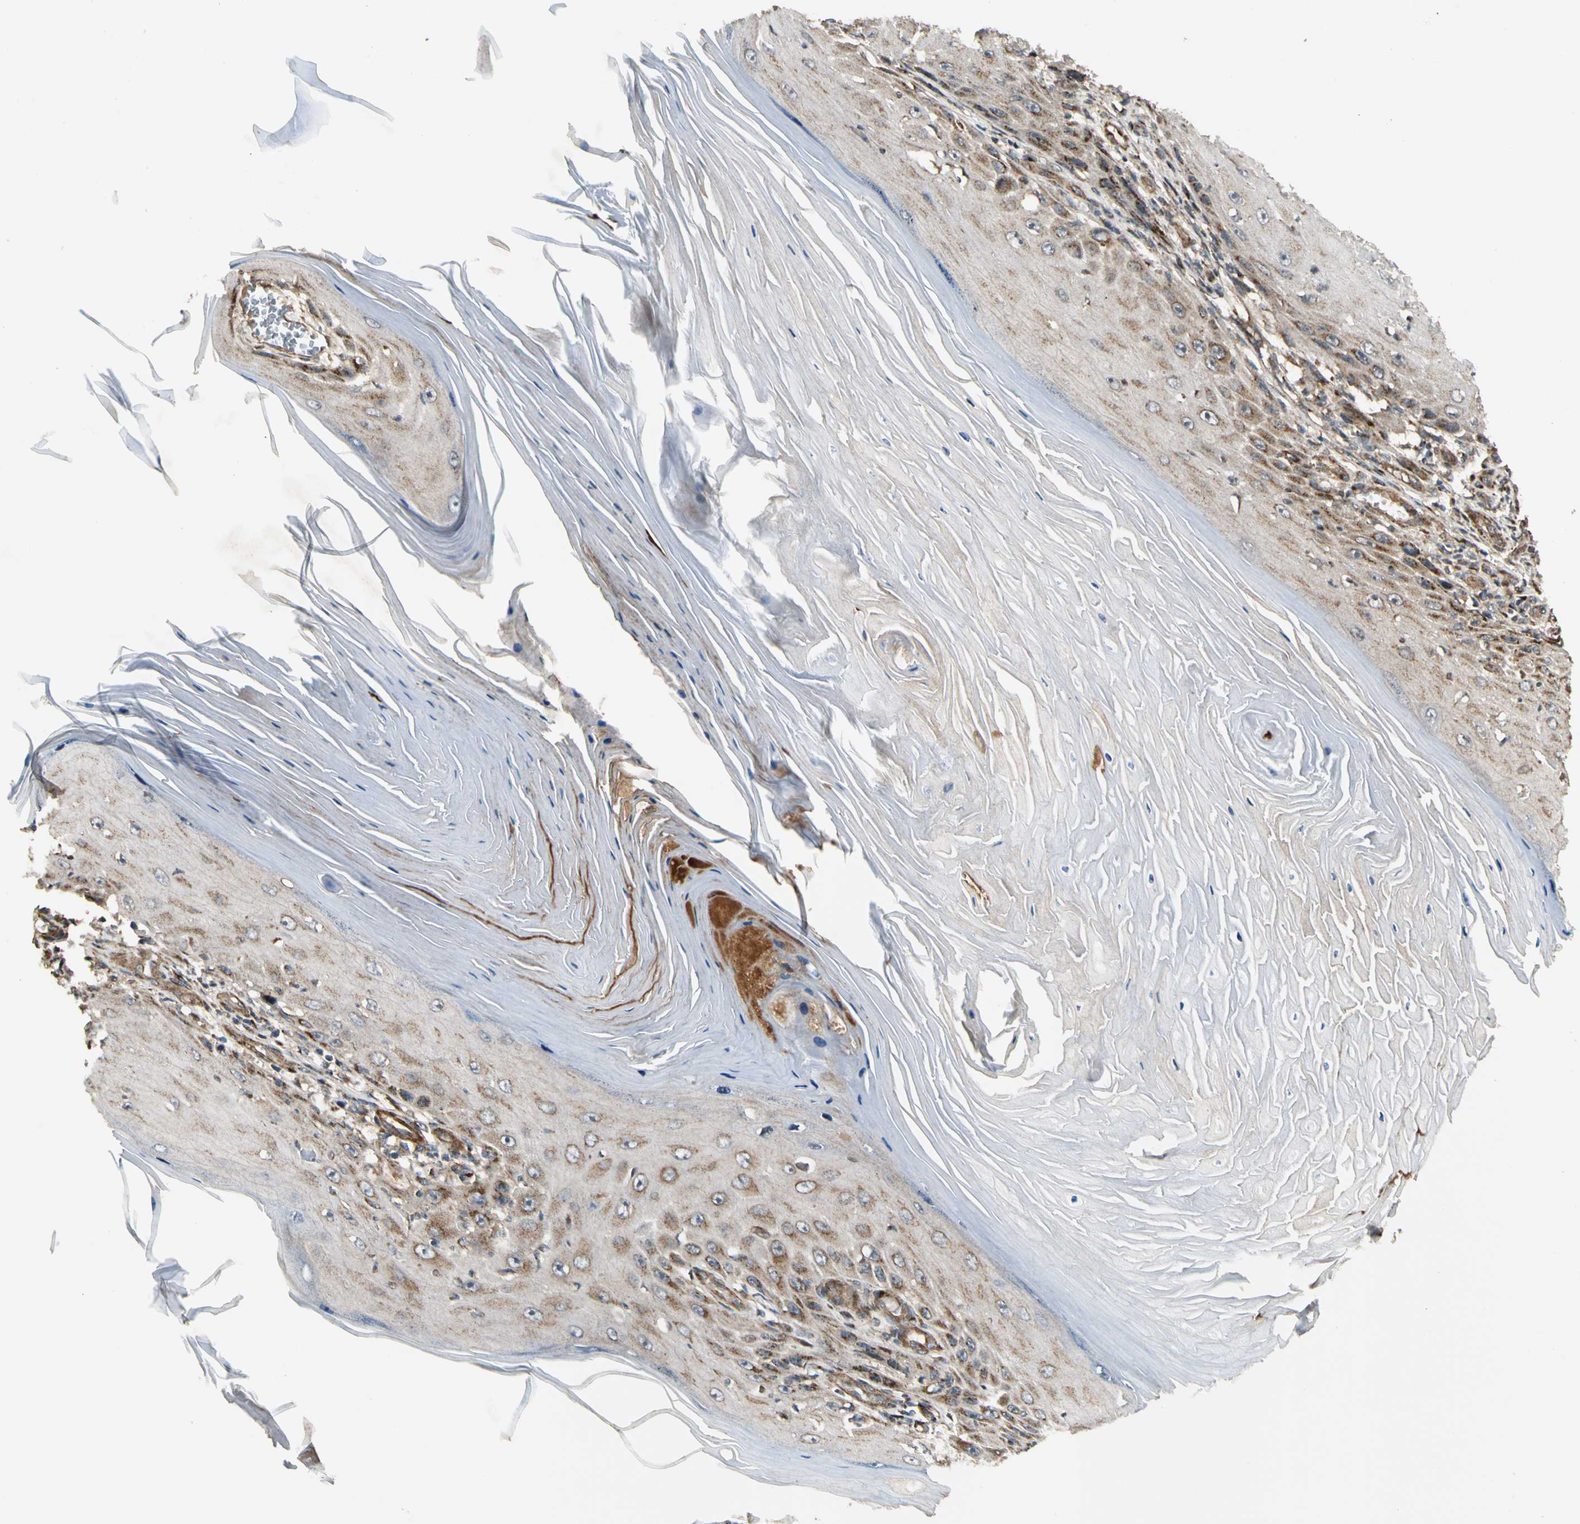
{"staining": {"intensity": "weak", "quantity": ">75%", "location": "cytoplasmic/membranous"}, "tissue": "skin cancer", "cell_type": "Tumor cells", "image_type": "cancer", "snomed": [{"axis": "morphology", "description": "Squamous cell carcinoma, NOS"}, {"axis": "topography", "description": "Skin"}], "caption": "Squamous cell carcinoma (skin) tissue displays weak cytoplasmic/membranous positivity in about >75% of tumor cells, visualized by immunohistochemistry. Ihc stains the protein of interest in brown and the nuclei are stained blue.", "gene": "GCK", "patient": {"sex": "female", "age": 73}}